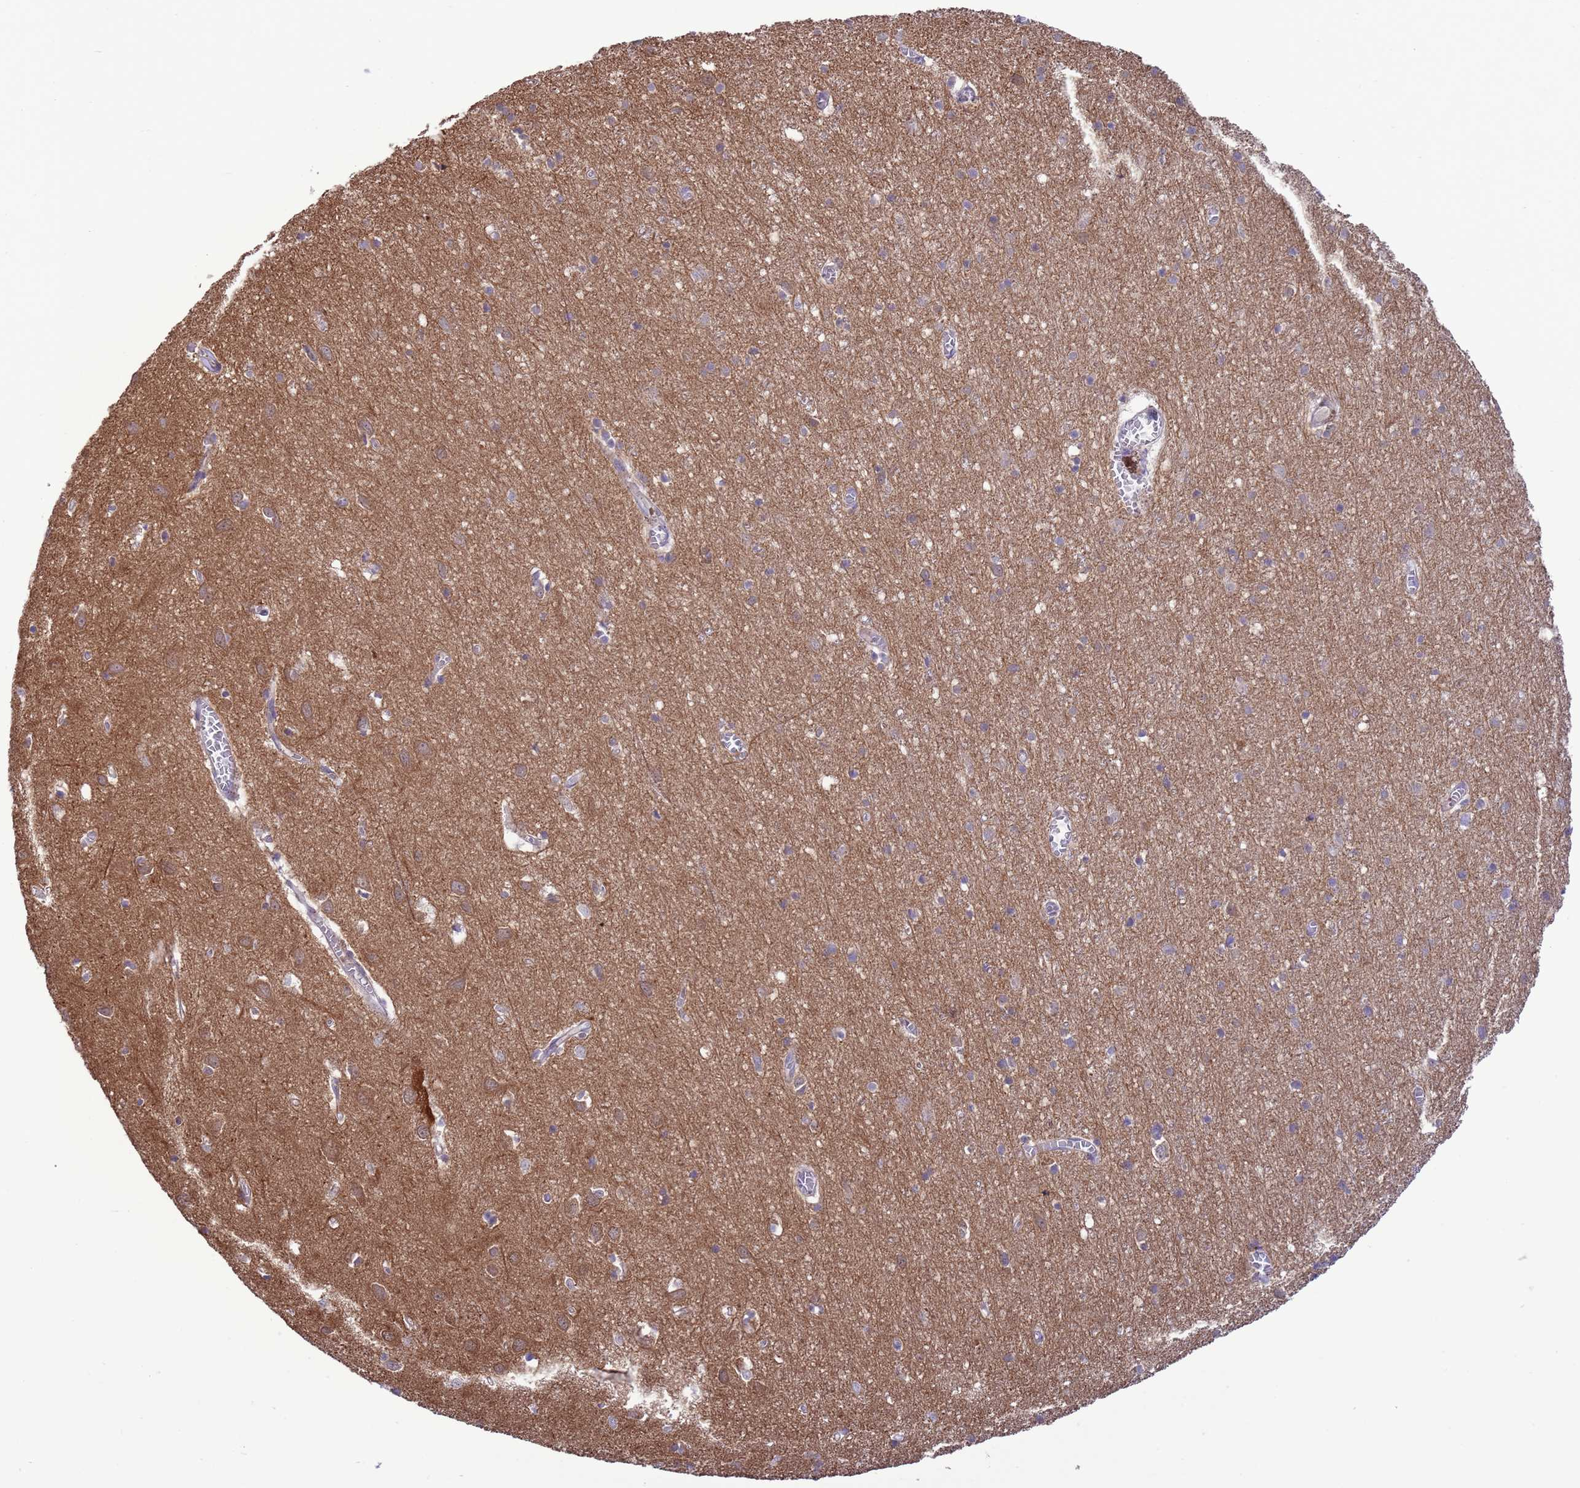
{"staining": {"intensity": "negative", "quantity": "none", "location": "none"}, "tissue": "cerebral cortex", "cell_type": "Endothelial cells", "image_type": "normal", "snomed": [{"axis": "morphology", "description": "Normal tissue, NOS"}, {"axis": "topography", "description": "Cerebral cortex"}], "caption": "DAB (3,3'-diaminobenzidine) immunohistochemical staining of benign cerebral cortex exhibits no significant positivity in endothelial cells.", "gene": "GJA10", "patient": {"sex": "female", "age": 64}}